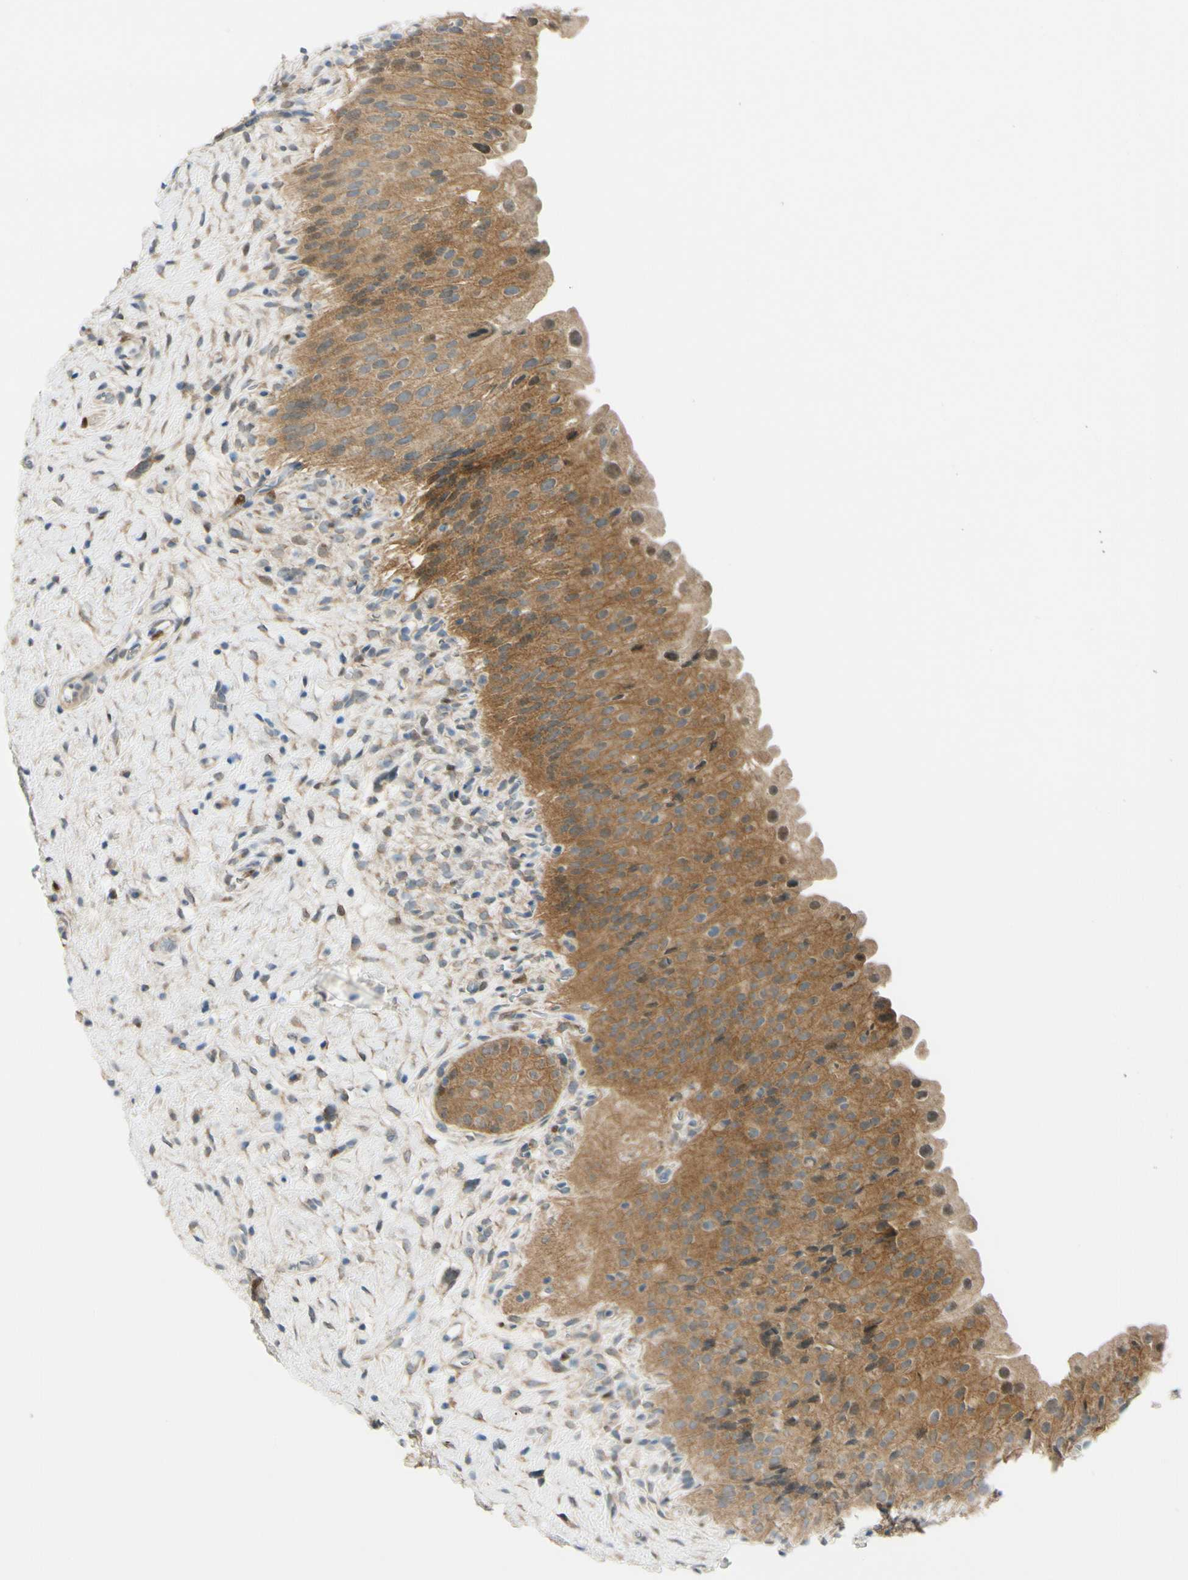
{"staining": {"intensity": "moderate", "quantity": ">75%", "location": "cytoplasmic/membranous"}, "tissue": "urinary bladder", "cell_type": "Urothelial cells", "image_type": "normal", "snomed": [{"axis": "morphology", "description": "Normal tissue, NOS"}, {"axis": "morphology", "description": "Urothelial carcinoma, High grade"}, {"axis": "topography", "description": "Urinary bladder"}], "caption": "Urinary bladder stained with a brown dye reveals moderate cytoplasmic/membranous positive staining in approximately >75% of urothelial cells.", "gene": "FHL2", "patient": {"sex": "male", "age": 46}}